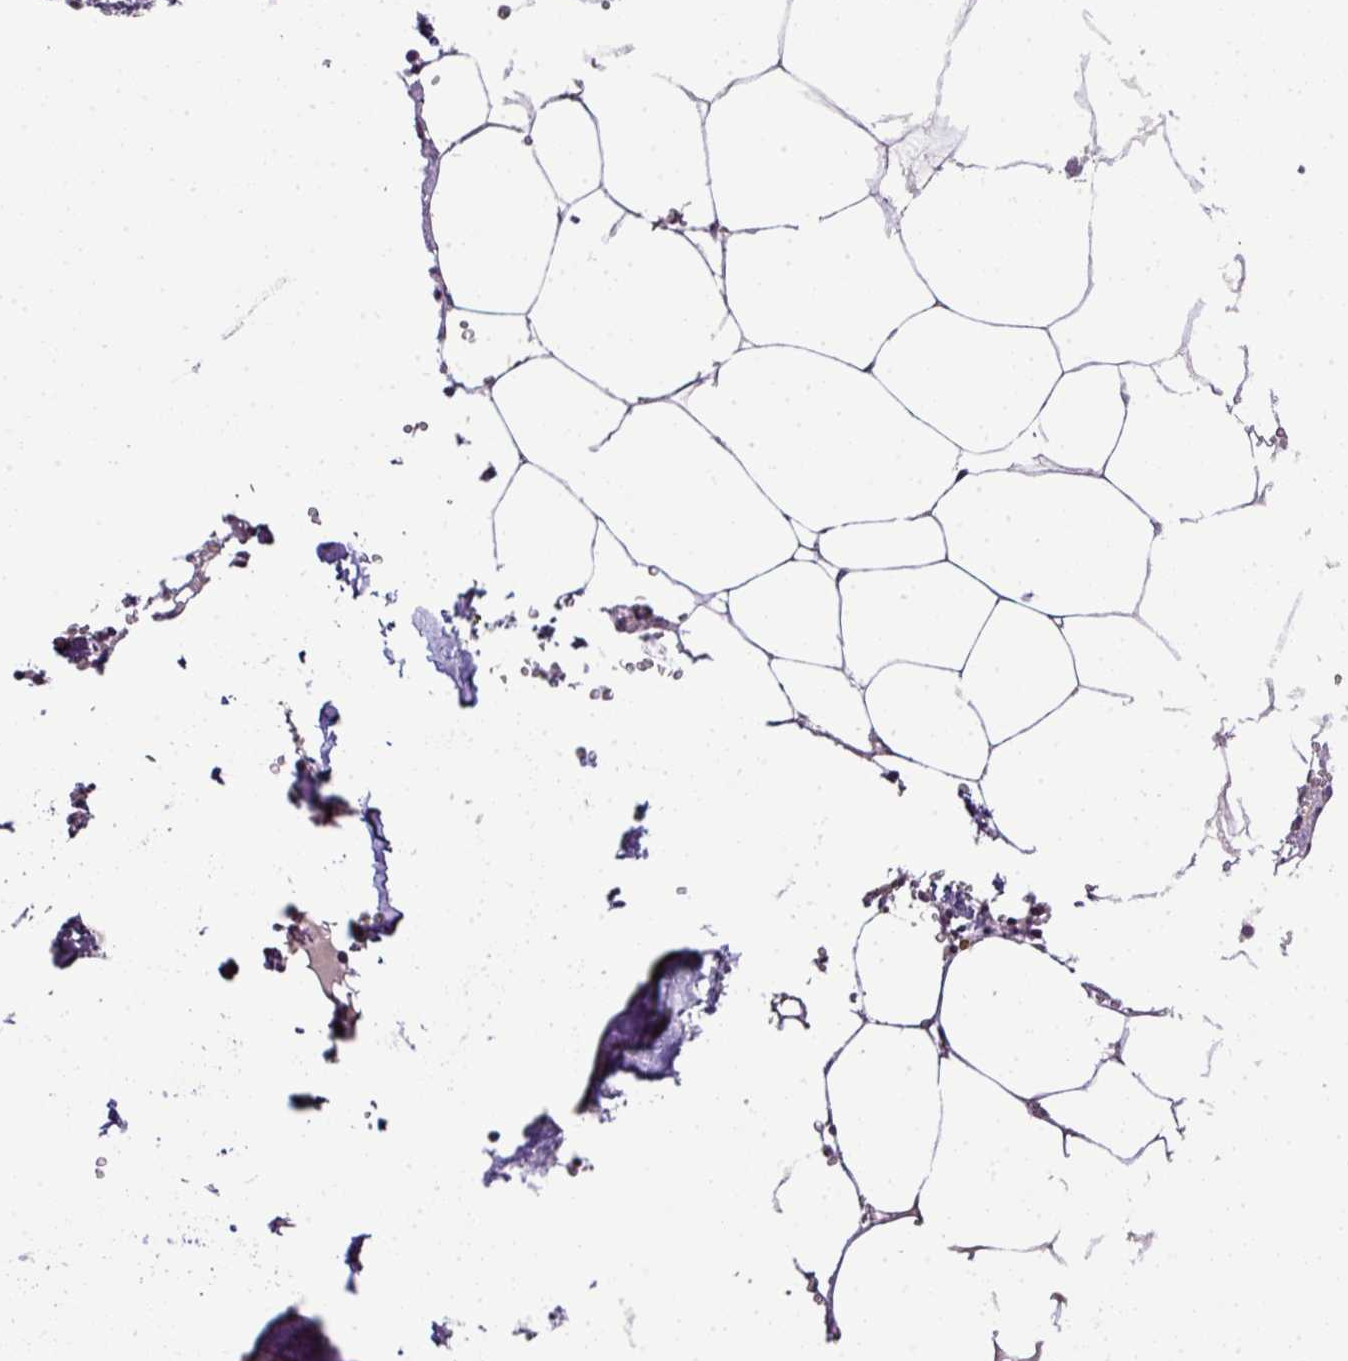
{"staining": {"intensity": "weak", "quantity": "<25%", "location": "nuclear"}, "tissue": "bone marrow", "cell_type": "Hematopoietic cells", "image_type": "normal", "snomed": [{"axis": "morphology", "description": "Normal tissue, NOS"}, {"axis": "topography", "description": "Bone marrow"}], "caption": "Immunohistochemistry of unremarkable bone marrow reveals no positivity in hematopoietic cells.", "gene": "TEX30", "patient": {"sex": "male", "age": 54}}